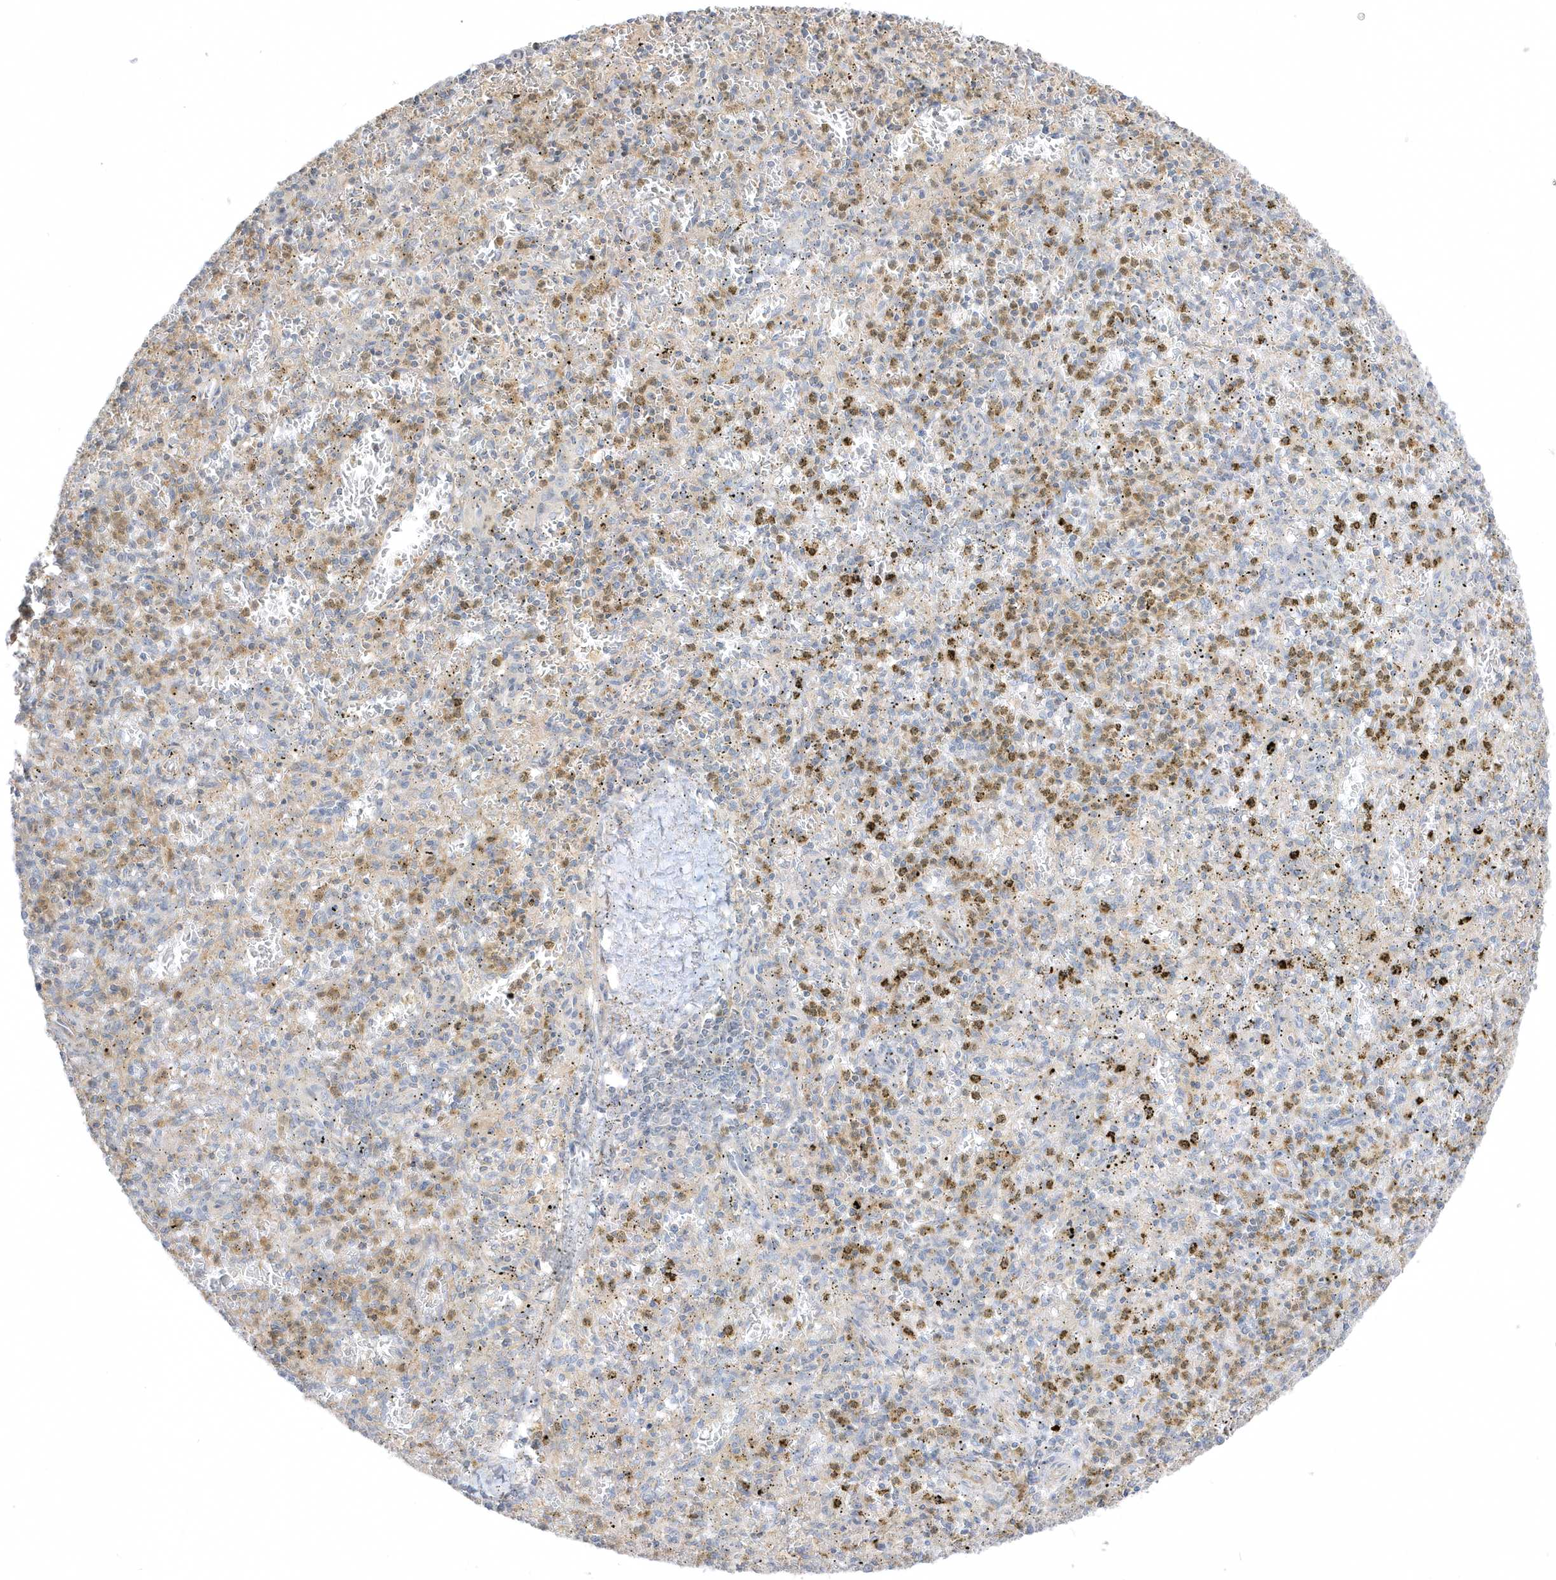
{"staining": {"intensity": "moderate", "quantity": "<25%", "location": "cytoplasmic/membranous"}, "tissue": "spleen", "cell_type": "Cells in red pulp", "image_type": "normal", "snomed": [{"axis": "morphology", "description": "Normal tissue, NOS"}, {"axis": "topography", "description": "Spleen"}], "caption": "Immunohistochemistry (IHC) image of unremarkable human spleen stained for a protein (brown), which demonstrates low levels of moderate cytoplasmic/membranous staining in approximately <25% of cells in red pulp.", "gene": "ARHGEF9", "patient": {"sex": "male", "age": 72}}